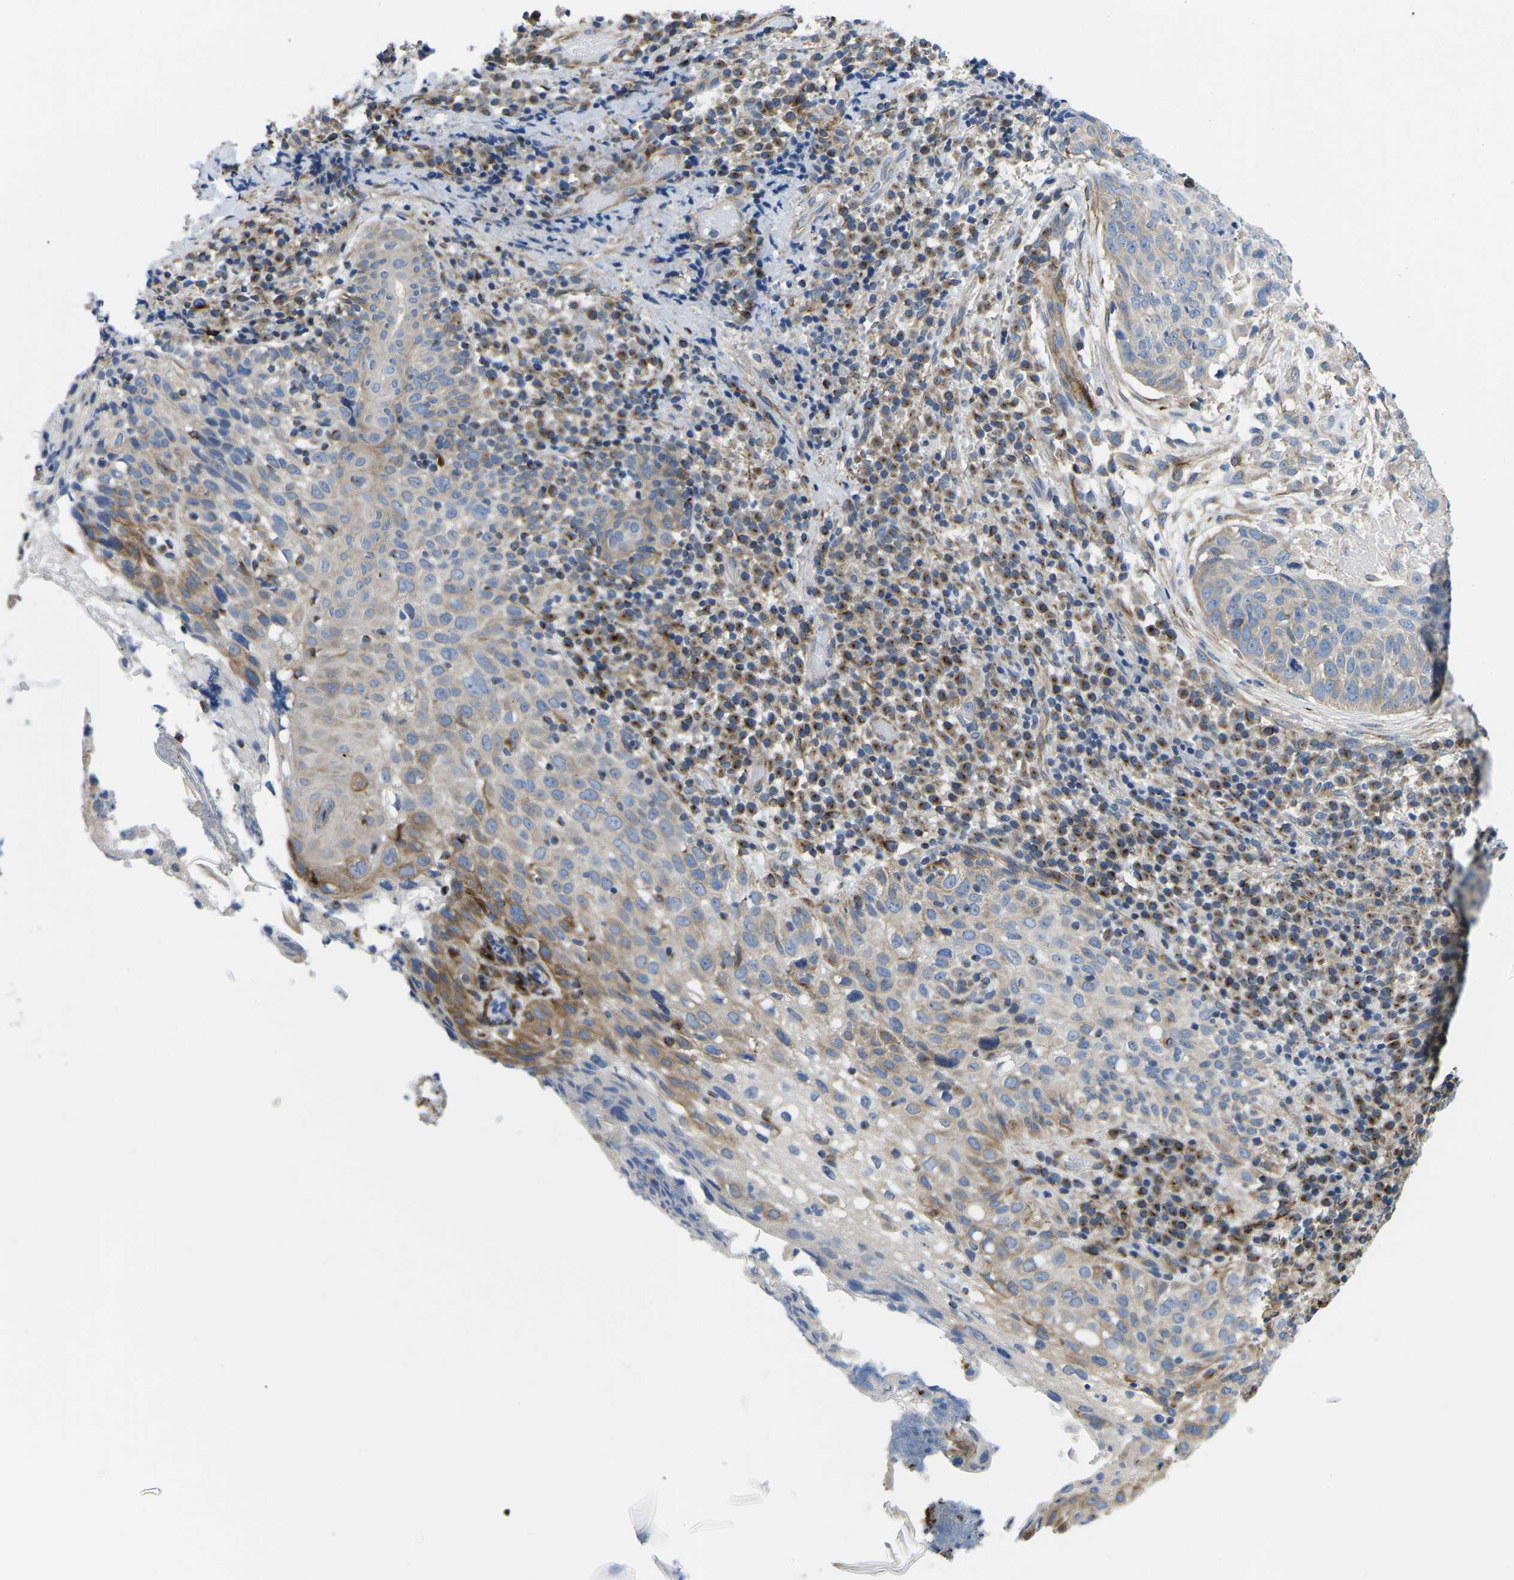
{"staining": {"intensity": "weak", "quantity": "<25%", "location": "cytoplasmic/membranous"}, "tissue": "skin cancer", "cell_type": "Tumor cells", "image_type": "cancer", "snomed": [{"axis": "morphology", "description": "Squamous cell carcinoma in situ, NOS"}, {"axis": "morphology", "description": "Squamous cell carcinoma, NOS"}, {"axis": "topography", "description": "Skin"}], "caption": "Immunohistochemical staining of human squamous cell carcinoma in situ (skin) exhibits no significant expression in tumor cells.", "gene": "TMEFF2", "patient": {"sex": "male", "age": 93}}